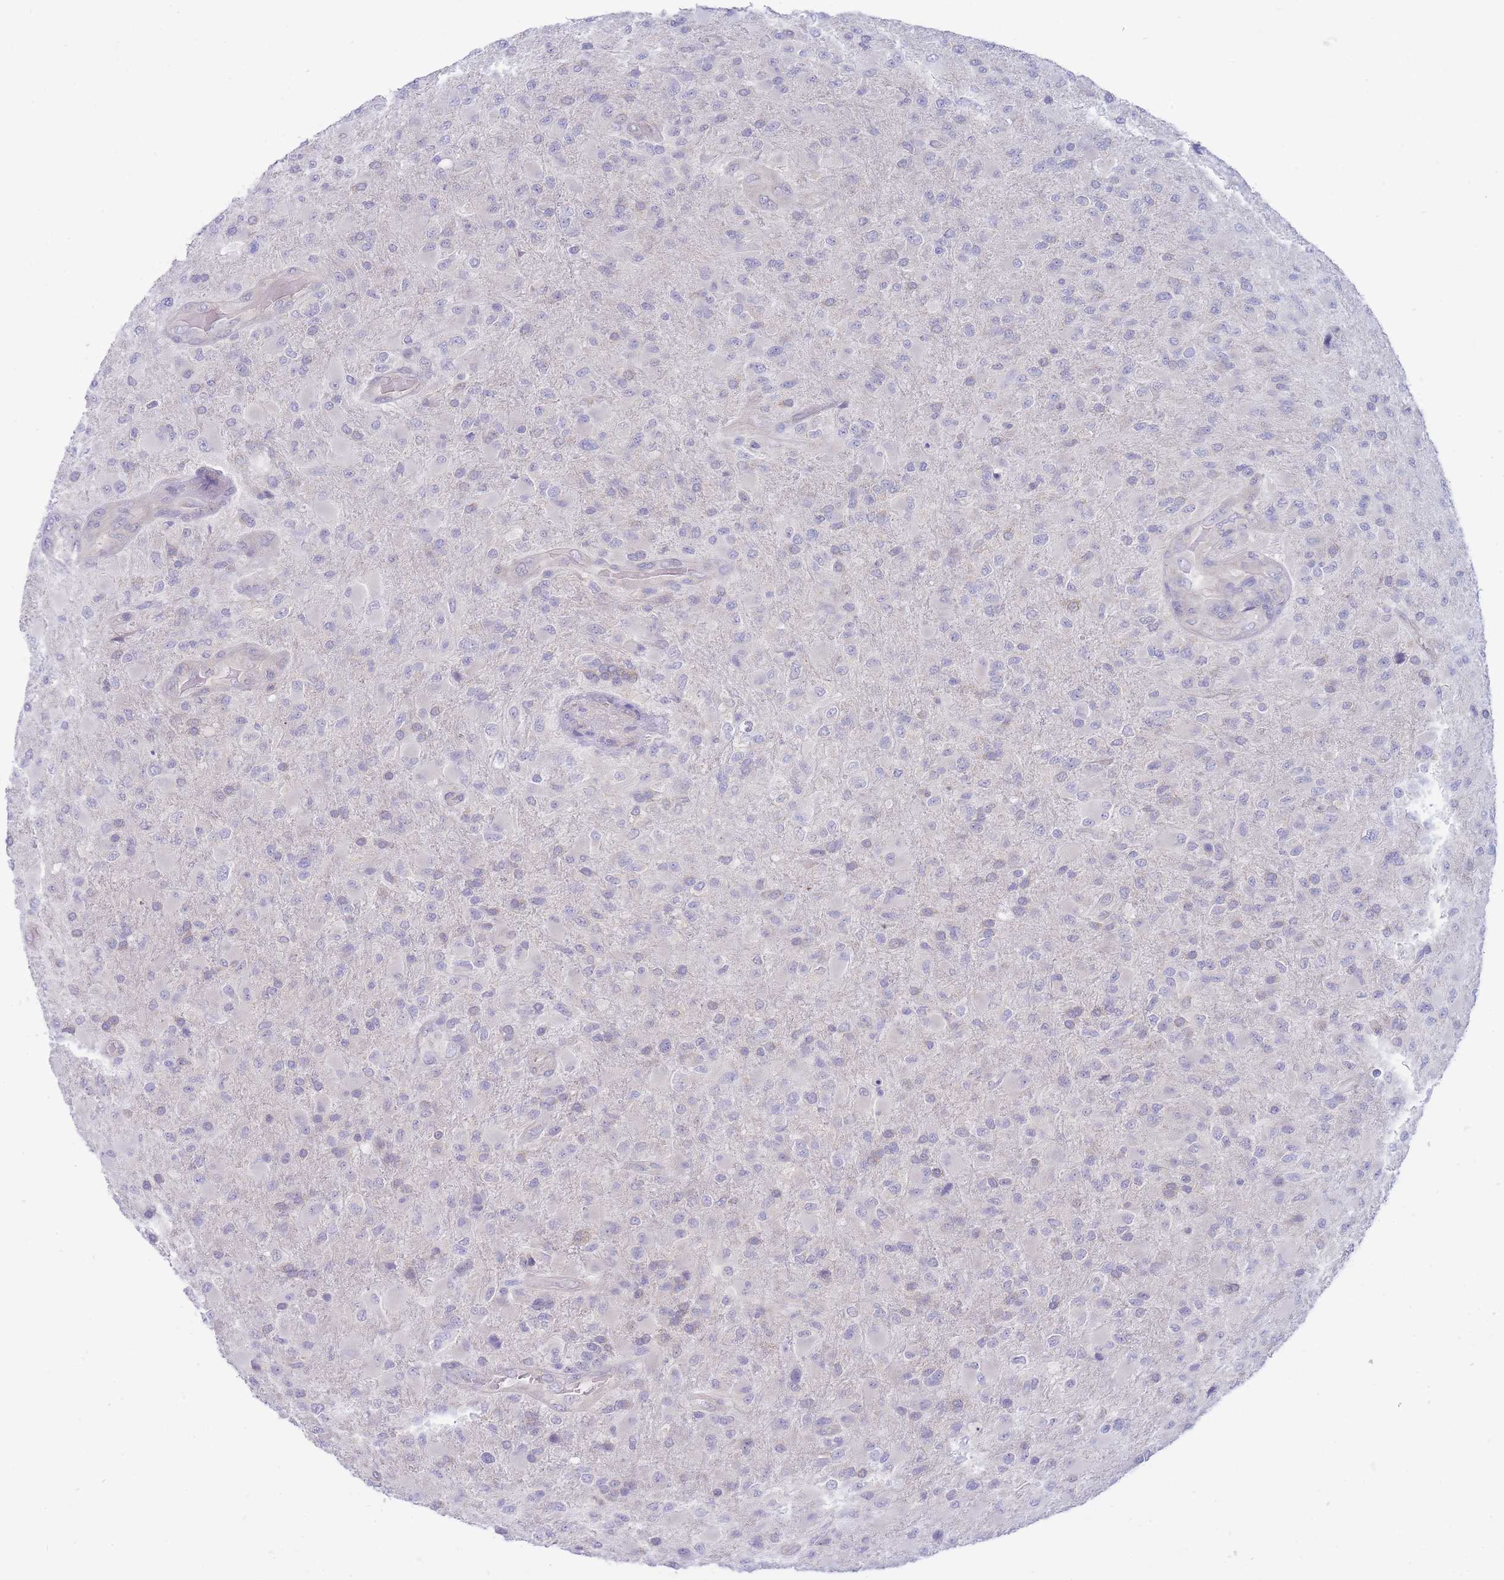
{"staining": {"intensity": "negative", "quantity": "none", "location": "none"}, "tissue": "glioma", "cell_type": "Tumor cells", "image_type": "cancer", "snomed": [{"axis": "morphology", "description": "Glioma, malignant, Low grade"}, {"axis": "topography", "description": "Brain"}], "caption": "High power microscopy micrograph of an immunohistochemistry (IHC) image of glioma, revealing no significant expression in tumor cells. (DAB immunohistochemistry visualized using brightfield microscopy, high magnification).", "gene": "SUGT1", "patient": {"sex": "male", "age": 65}}